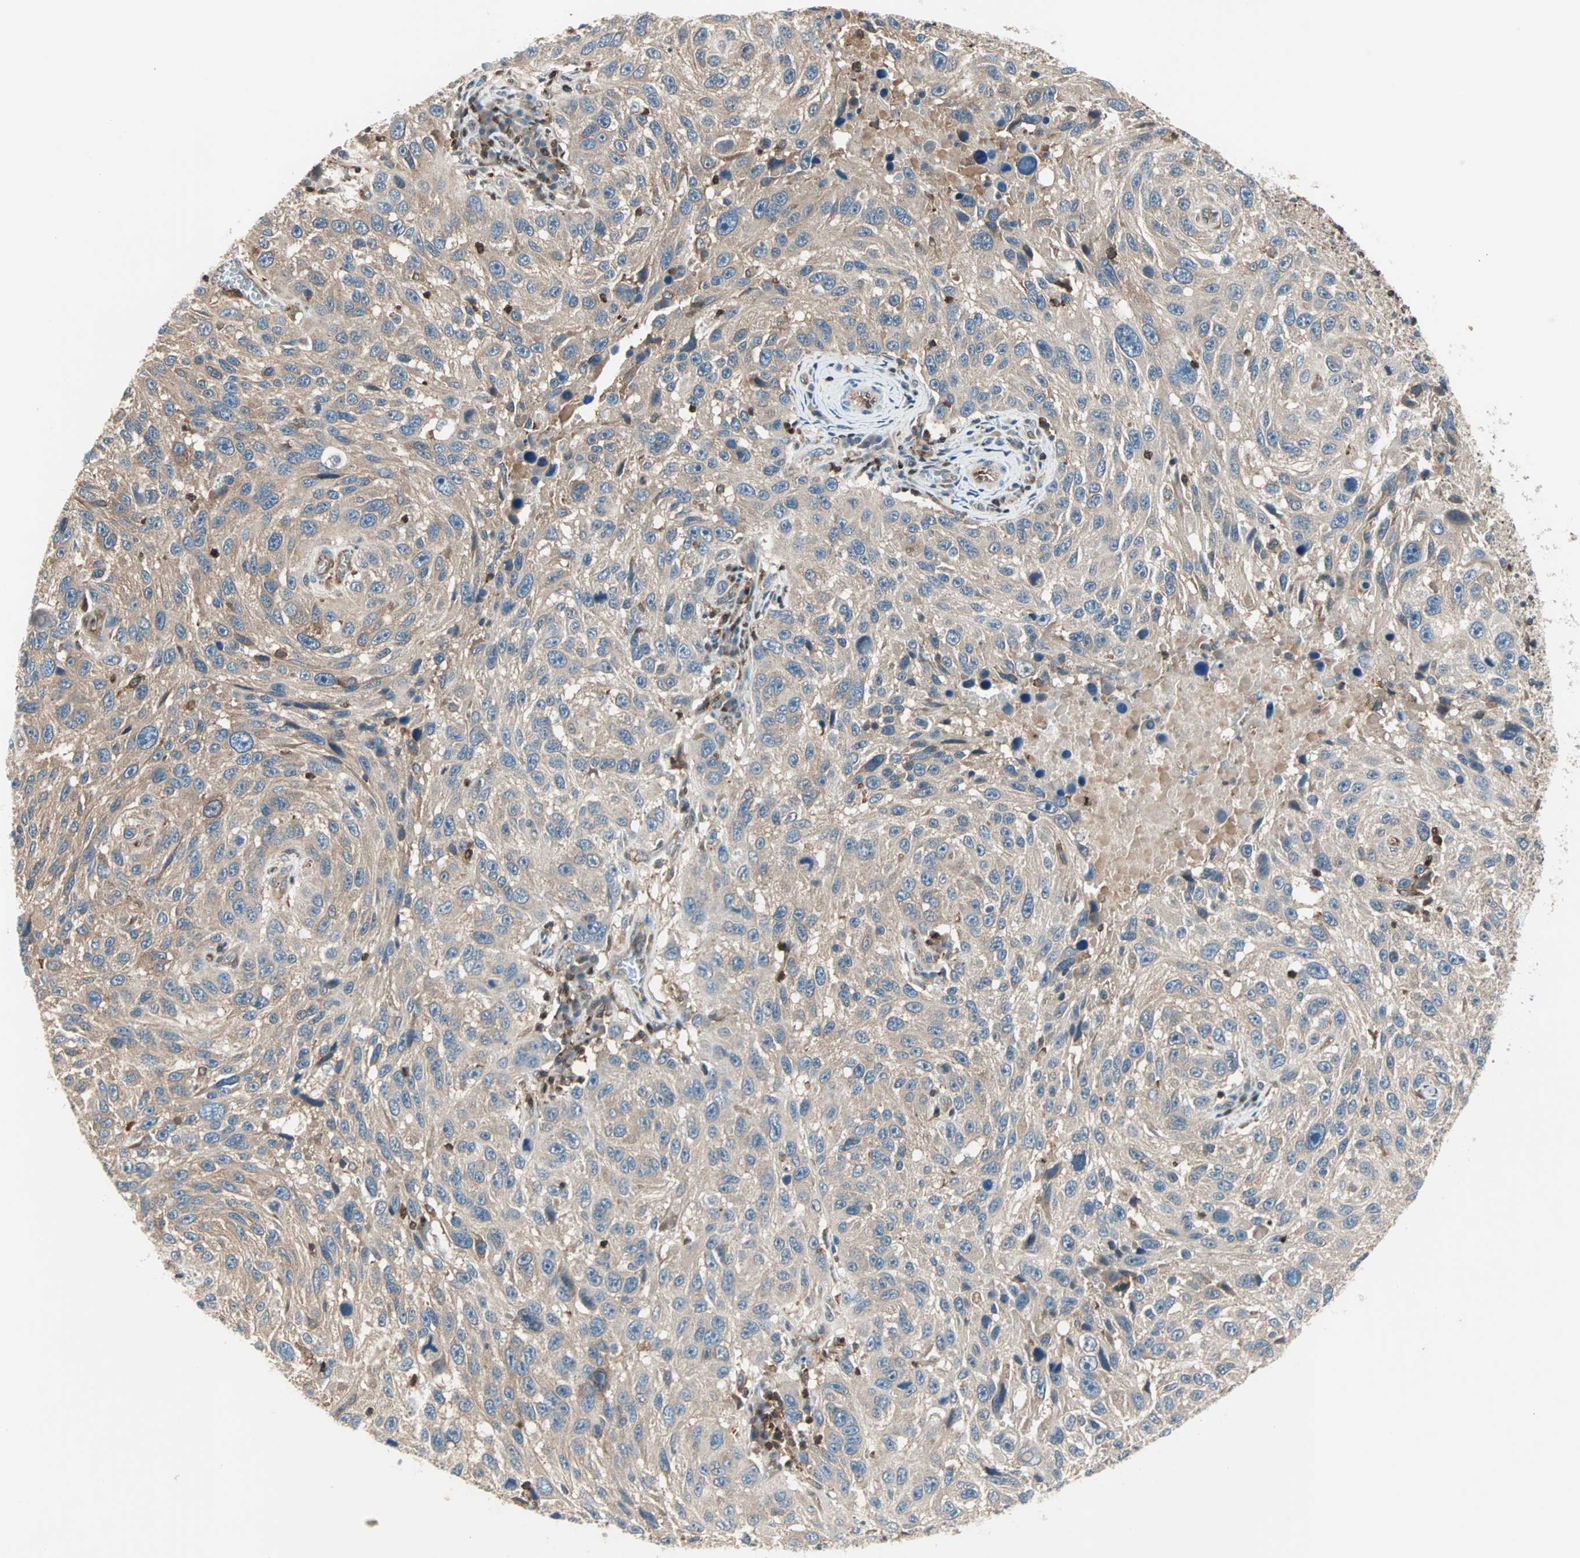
{"staining": {"intensity": "weak", "quantity": ">75%", "location": "cytoplasmic/membranous"}, "tissue": "melanoma", "cell_type": "Tumor cells", "image_type": "cancer", "snomed": [{"axis": "morphology", "description": "Malignant melanoma, NOS"}, {"axis": "topography", "description": "Skin"}], "caption": "Tumor cells demonstrate low levels of weak cytoplasmic/membranous expression in approximately >75% of cells in human malignant melanoma. The staining was performed using DAB (3,3'-diaminobenzidine) to visualize the protein expression in brown, while the nuclei were stained in blue with hematoxylin (Magnification: 20x).", "gene": "TEC", "patient": {"sex": "male", "age": 53}}